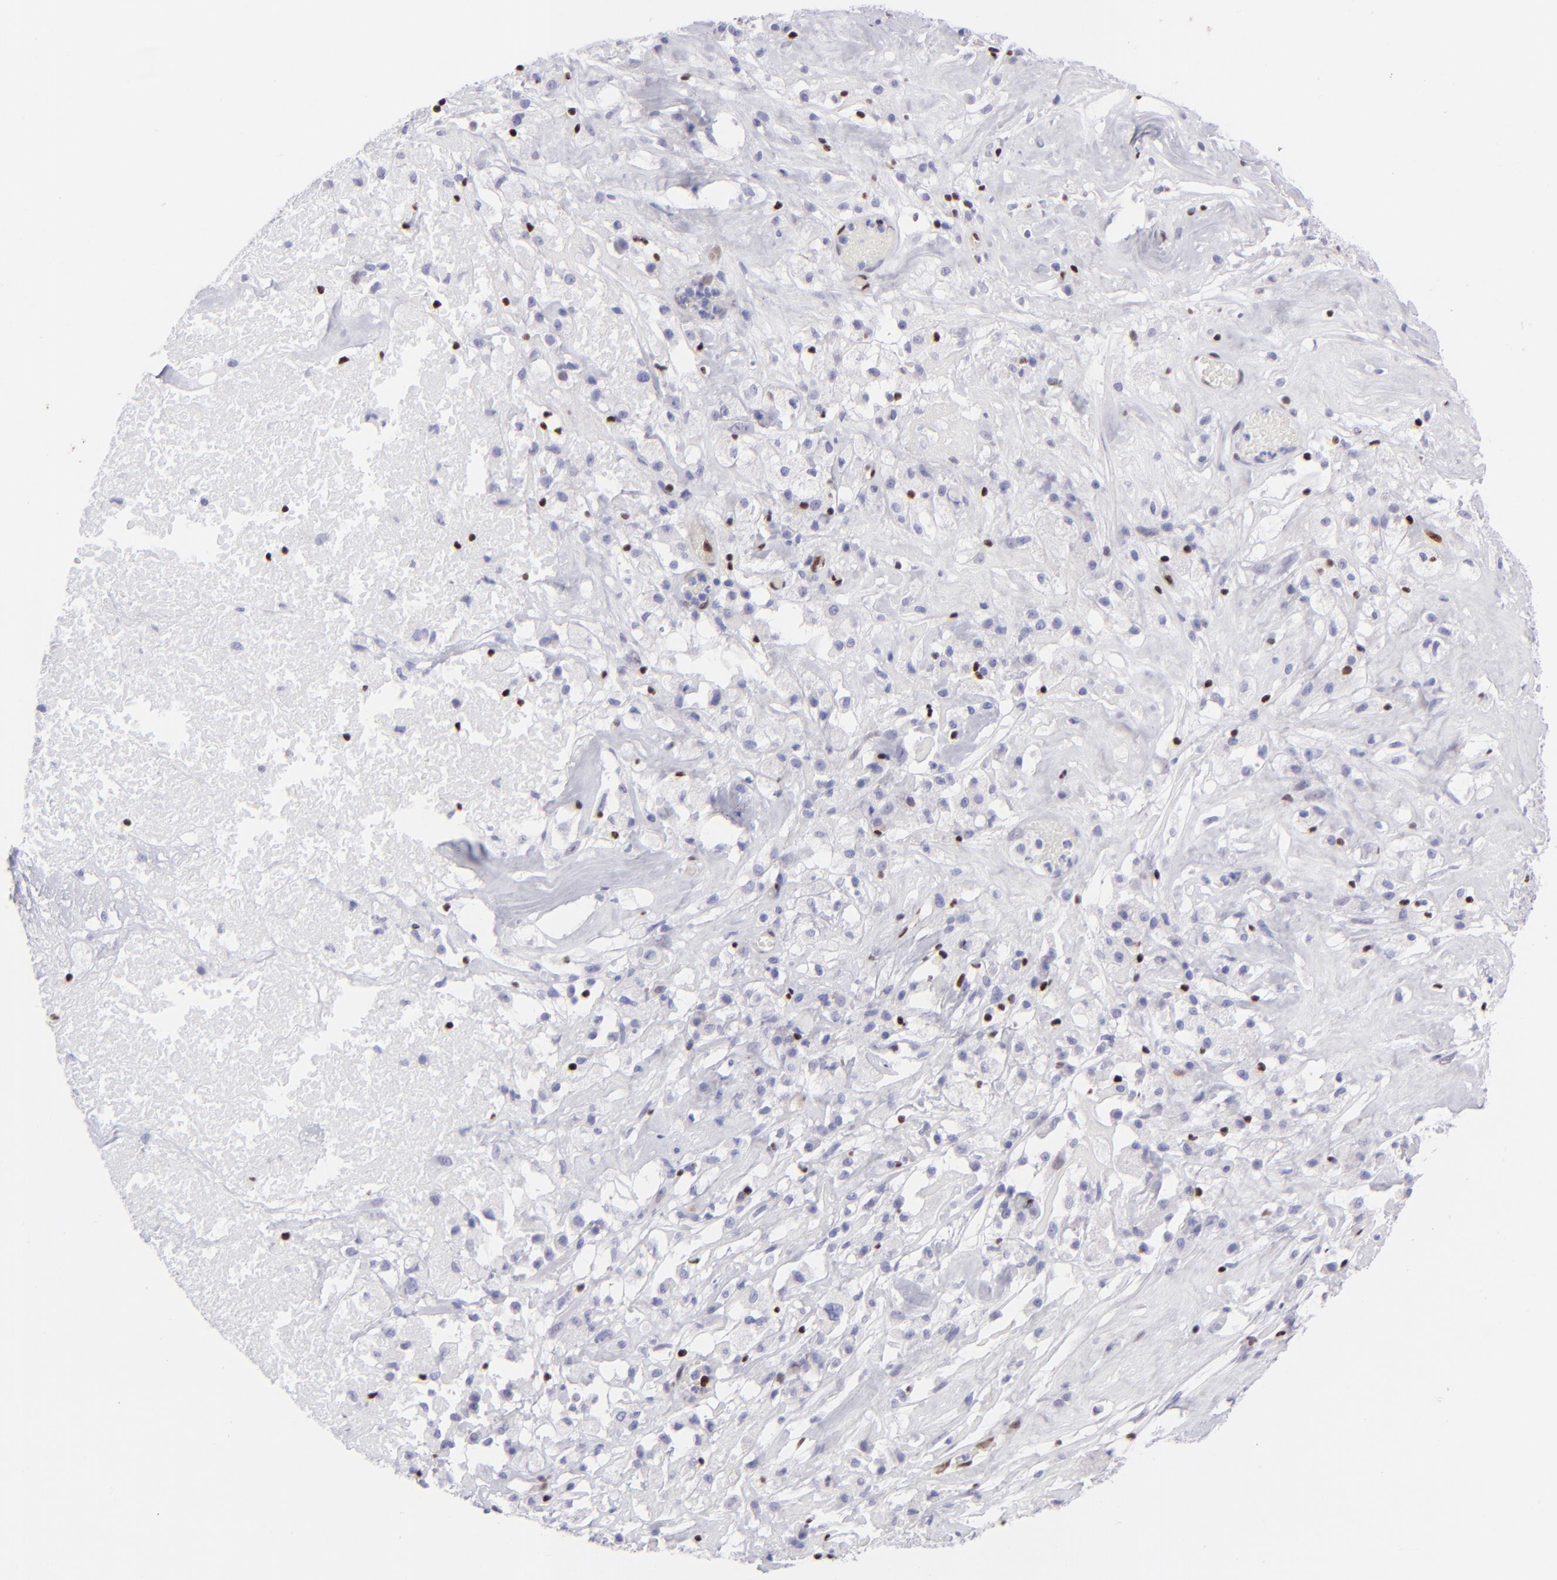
{"staining": {"intensity": "negative", "quantity": "none", "location": "none"}, "tissue": "ovarian cancer", "cell_type": "Tumor cells", "image_type": "cancer", "snomed": [{"axis": "morphology", "description": "Normal tissue, NOS"}, {"axis": "morphology", "description": "Cystadenocarcinoma, serous, NOS"}, {"axis": "topography", "description": "Ovary"}], "caption": "This is a image of immunohistochemistry (IHC) staining of ovarian cancer (serous cystadenocarcinoma), which shows no expression in tumor cells. (DAB IHC visualized using brightfield microscopy, high magnification).", "gene": "ETS1", "patient": {"sex": "female", "age": 62}}